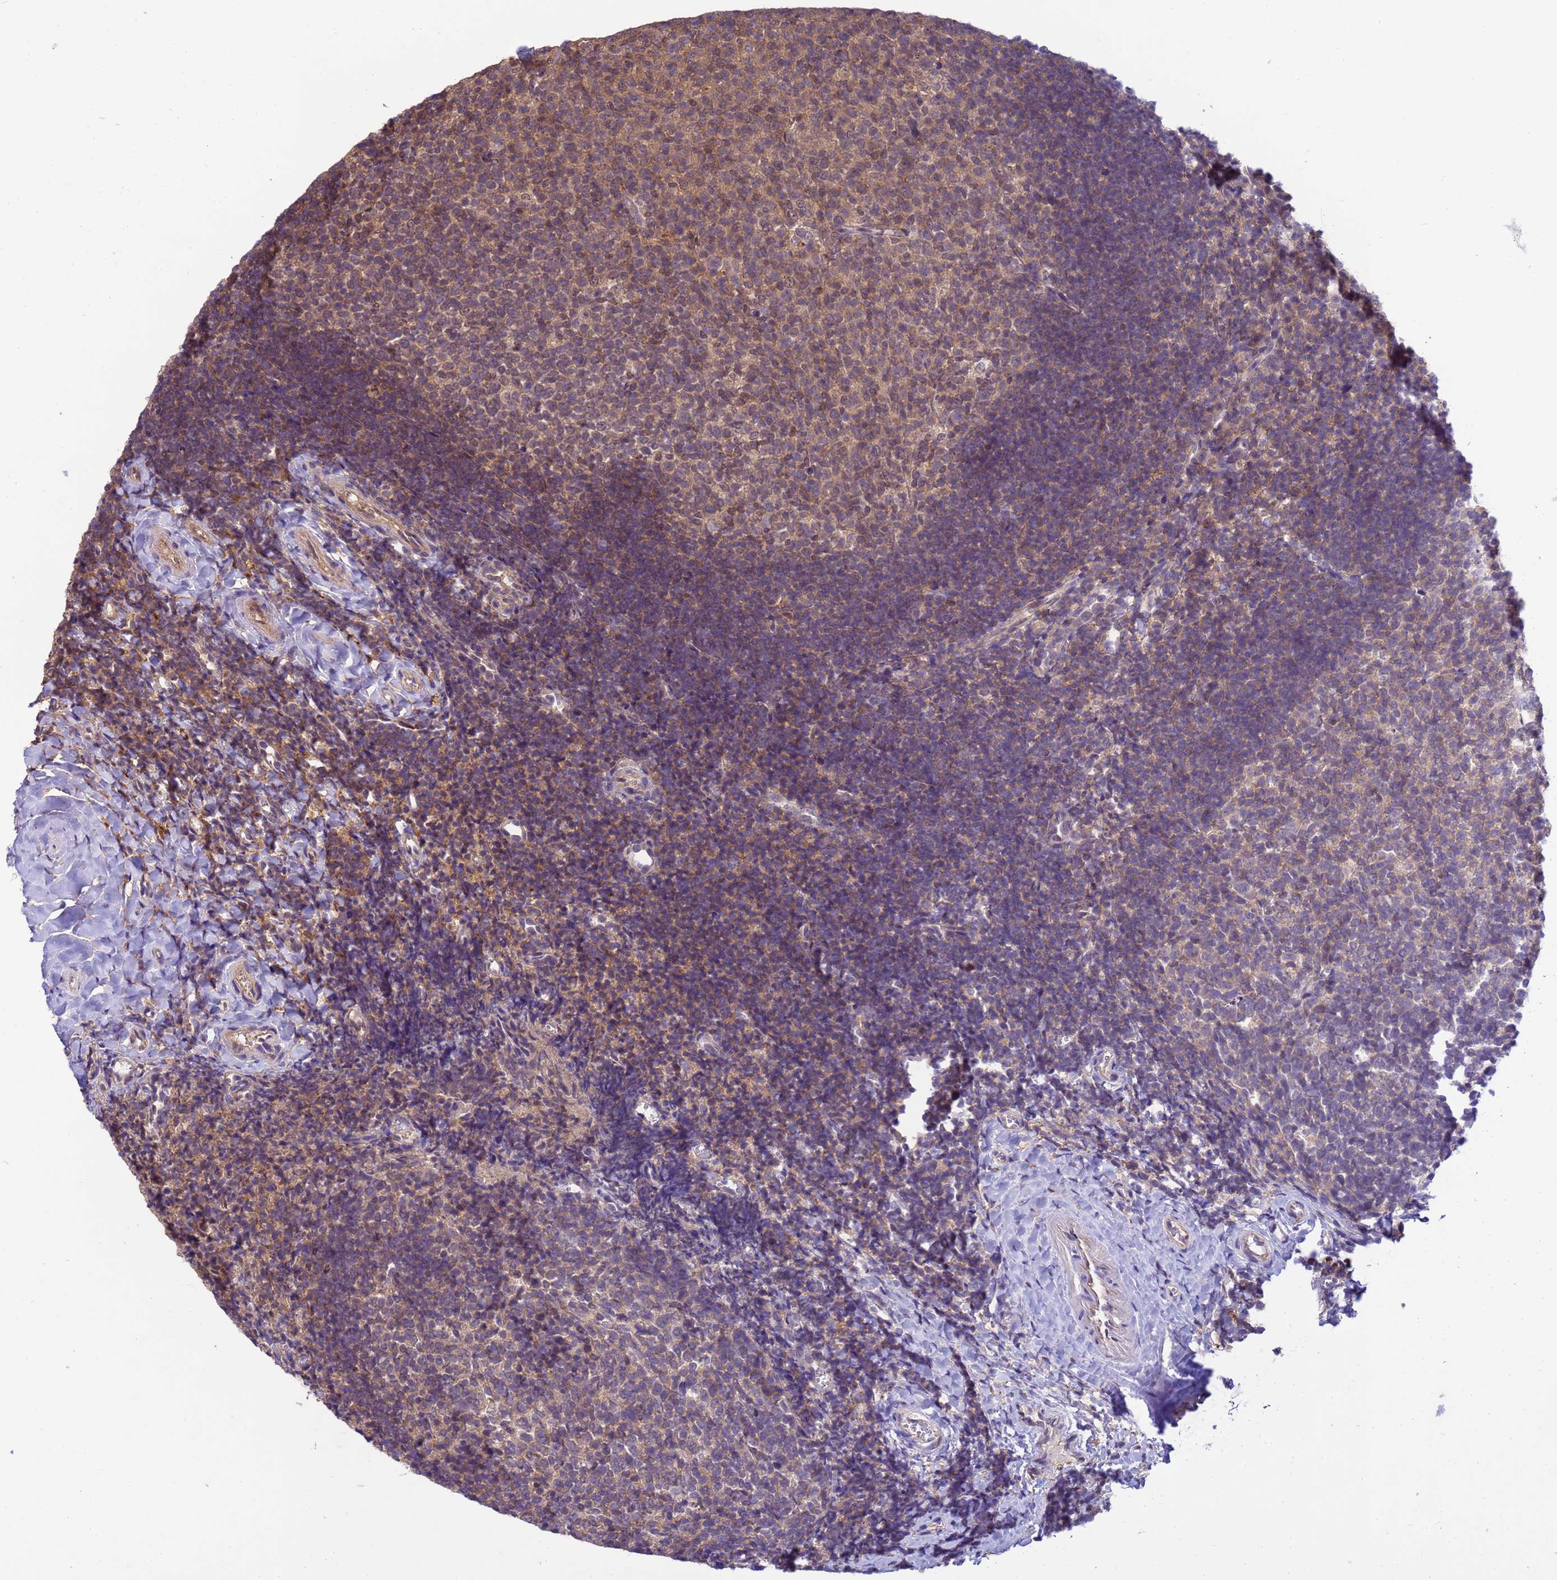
{"staining": {"intensity": "weak", "quantity": ">75%", "location": "cytoplasmic/membranous,nuclear"}, "tissue": "tonsil", "cell_type": "Germinal center cells", "image_type": "normal", "snomed": [{"axis": "morphology", "description": "Normal tissue, NOS"}, {"axis": "topography", "description": "Tonsil"}], "caption": "Tonsil stained with immunohistochemistry (IHC) exhibits weak cytoplasmic/membranous,nuclear staining in approximately >75% of germinal center cells.", "gene": "NPEPPS", "patient": {"sex": "female", "age": 10}}